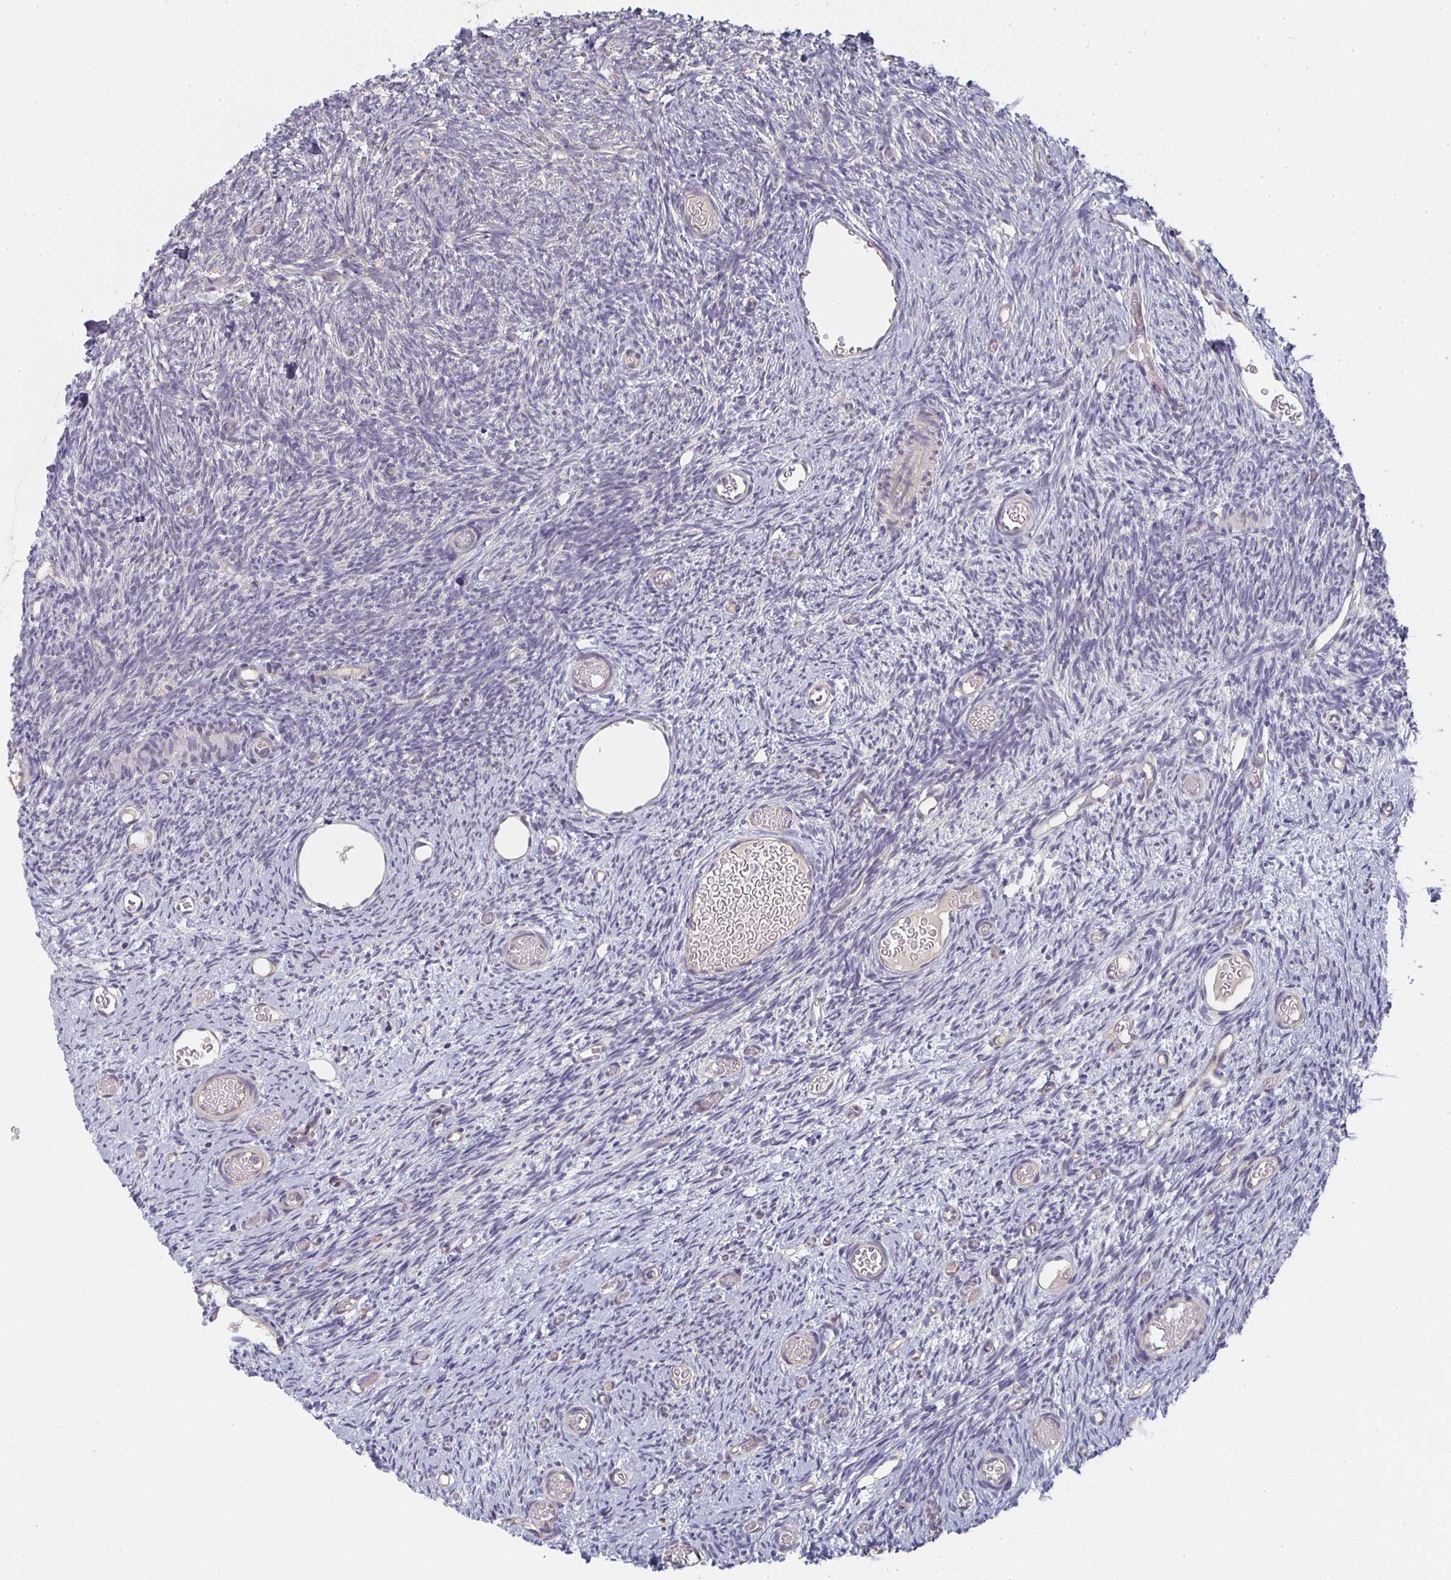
{"staining": {"intensity": "negative", "quantity": "none", "location": "none"}, "tissue": "ovary", "cell_type": "Ovarian stroma cells", "image_type": "normal", "snomed": [{"axis": "morphology", "description": "Normal tissue, NOS"}, {"axis": "topography", "description": "Ovary"}], "caption": "Ovary was stained to show a protein in brown. There is no significant expression in ovarian stroma cells.", "gene": "CTHRC1", "patient": {"sex": "female", "age": 39}}